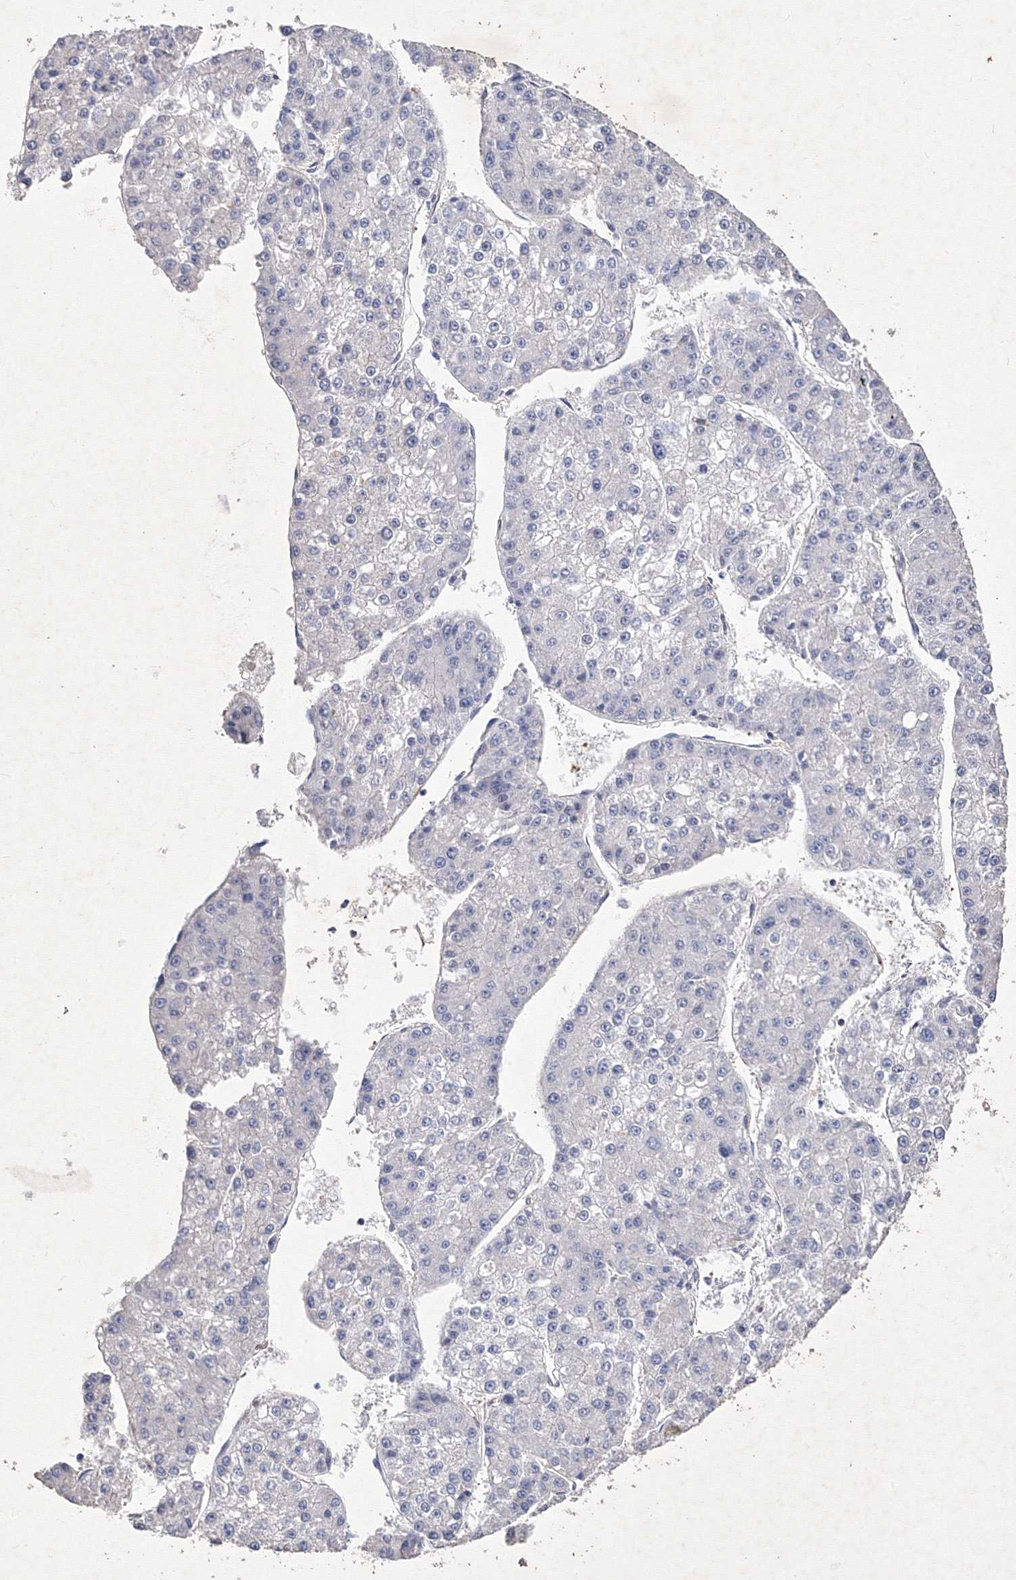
{"staining": {"intensity": "negative", "quantity": "none", "location": "none"}, "tissue": "liver cancer", "cell_type": "Tumor cells", "image_type": "cancer", "snomed": [{"axis": "morphology", "description": "Carcinoma, Hepatocellular, NOS"}, {"axis": "topography", "description": "Liver"}], "caption": "Tumor cells show no significant protein expression in hepatocellular carcinoma (liver).", "gene": "SNX18", "patient": {"sex": "female", "age": 73}}